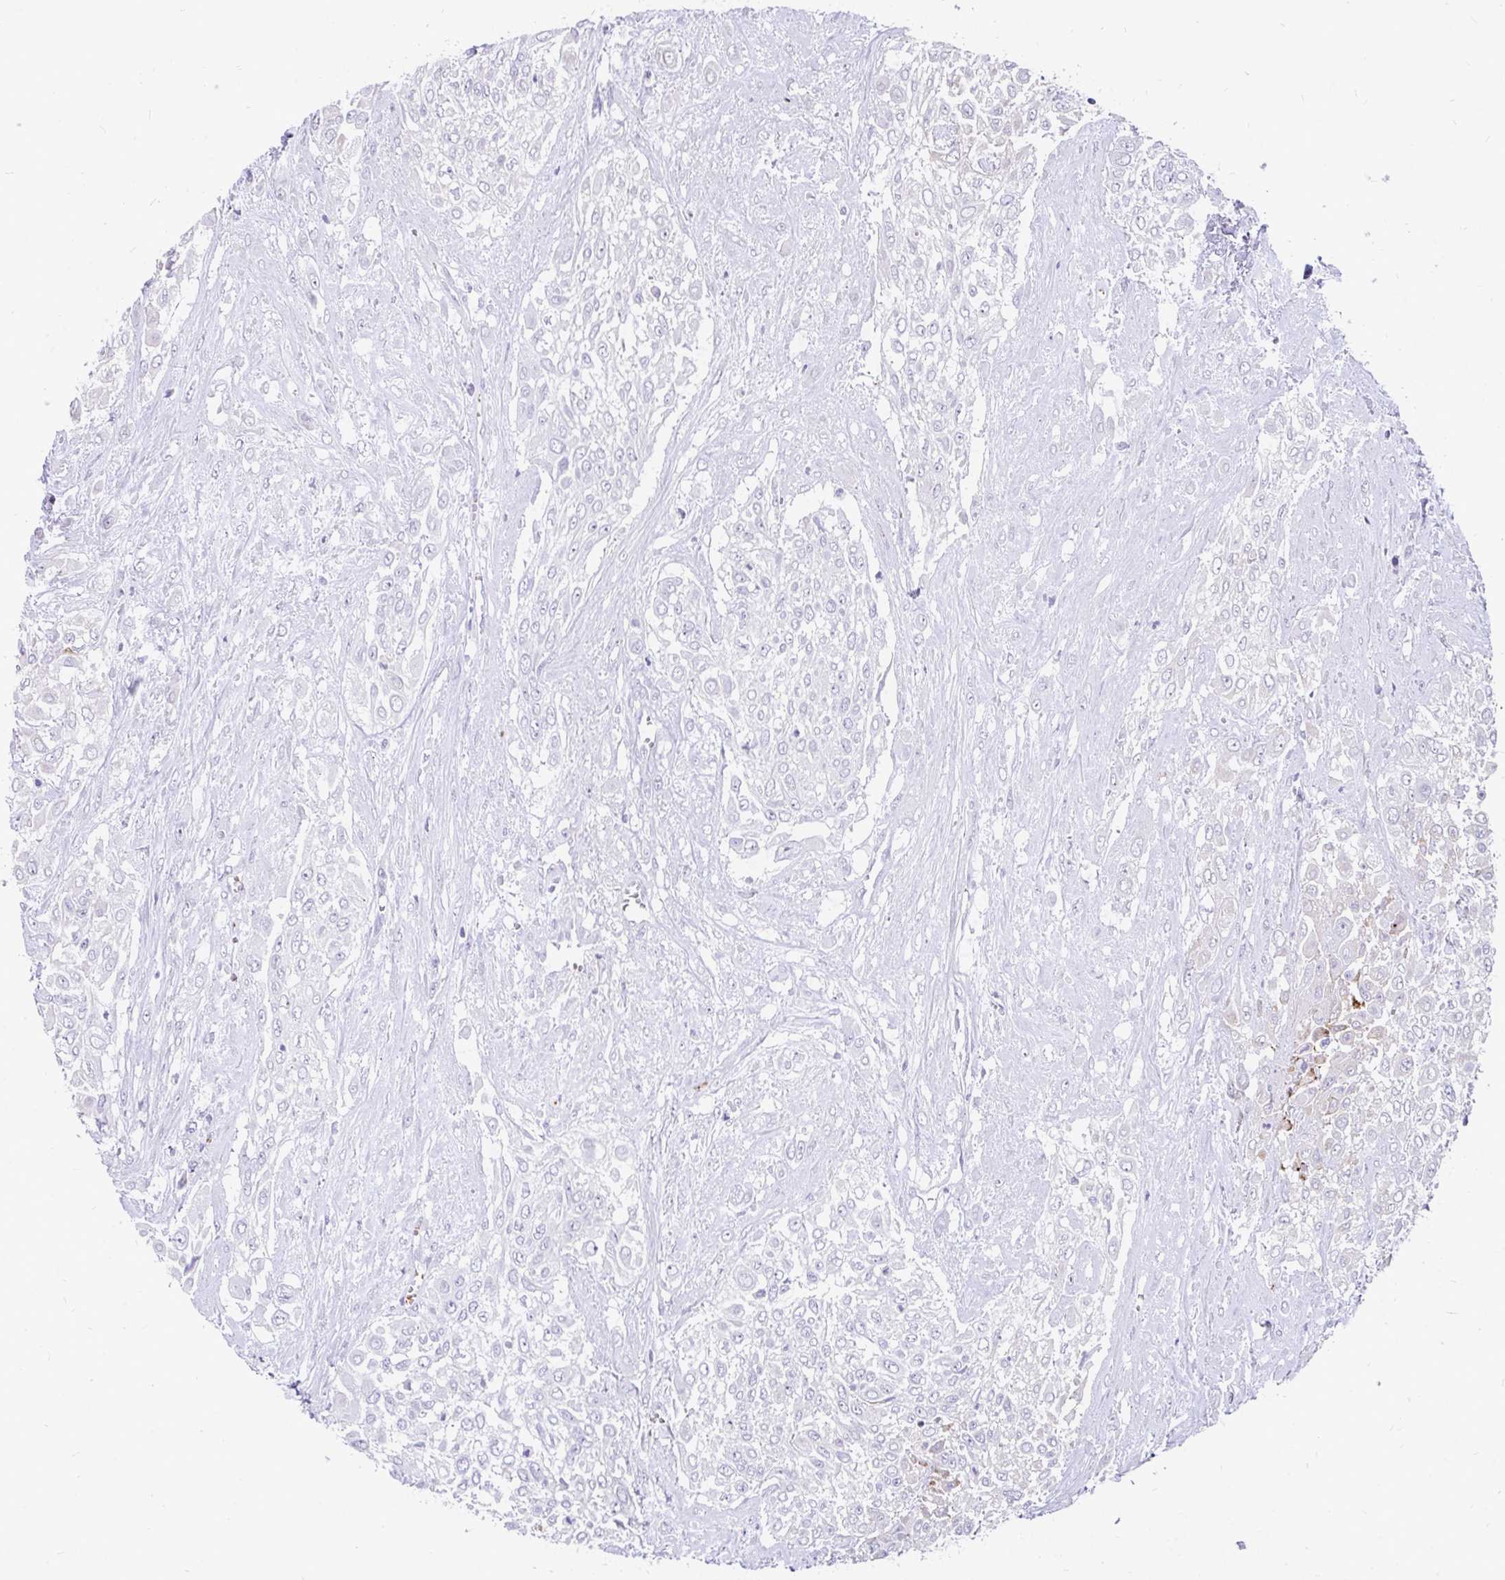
{"staining": {"intensity": "weak", "quantity": "<25%", "location": "cytoplasmic/membranous"}, "tissue": "urothelial cancer", "cell_type": "Tumor cells", "image_type": "cancer", "snomed": [{"axis": "morphology", "description": "Urothelial carcinoma, High grade"}, {"axis": "topography", "description": "Urinary bladder"}], "caption": "This is an immunohistochemistry micrograph of urothelial carcinoma (high-grade). There is no staining in tumor cells.", "gene": "INTS5", "patient": {"sex": "male", "age": 57}}